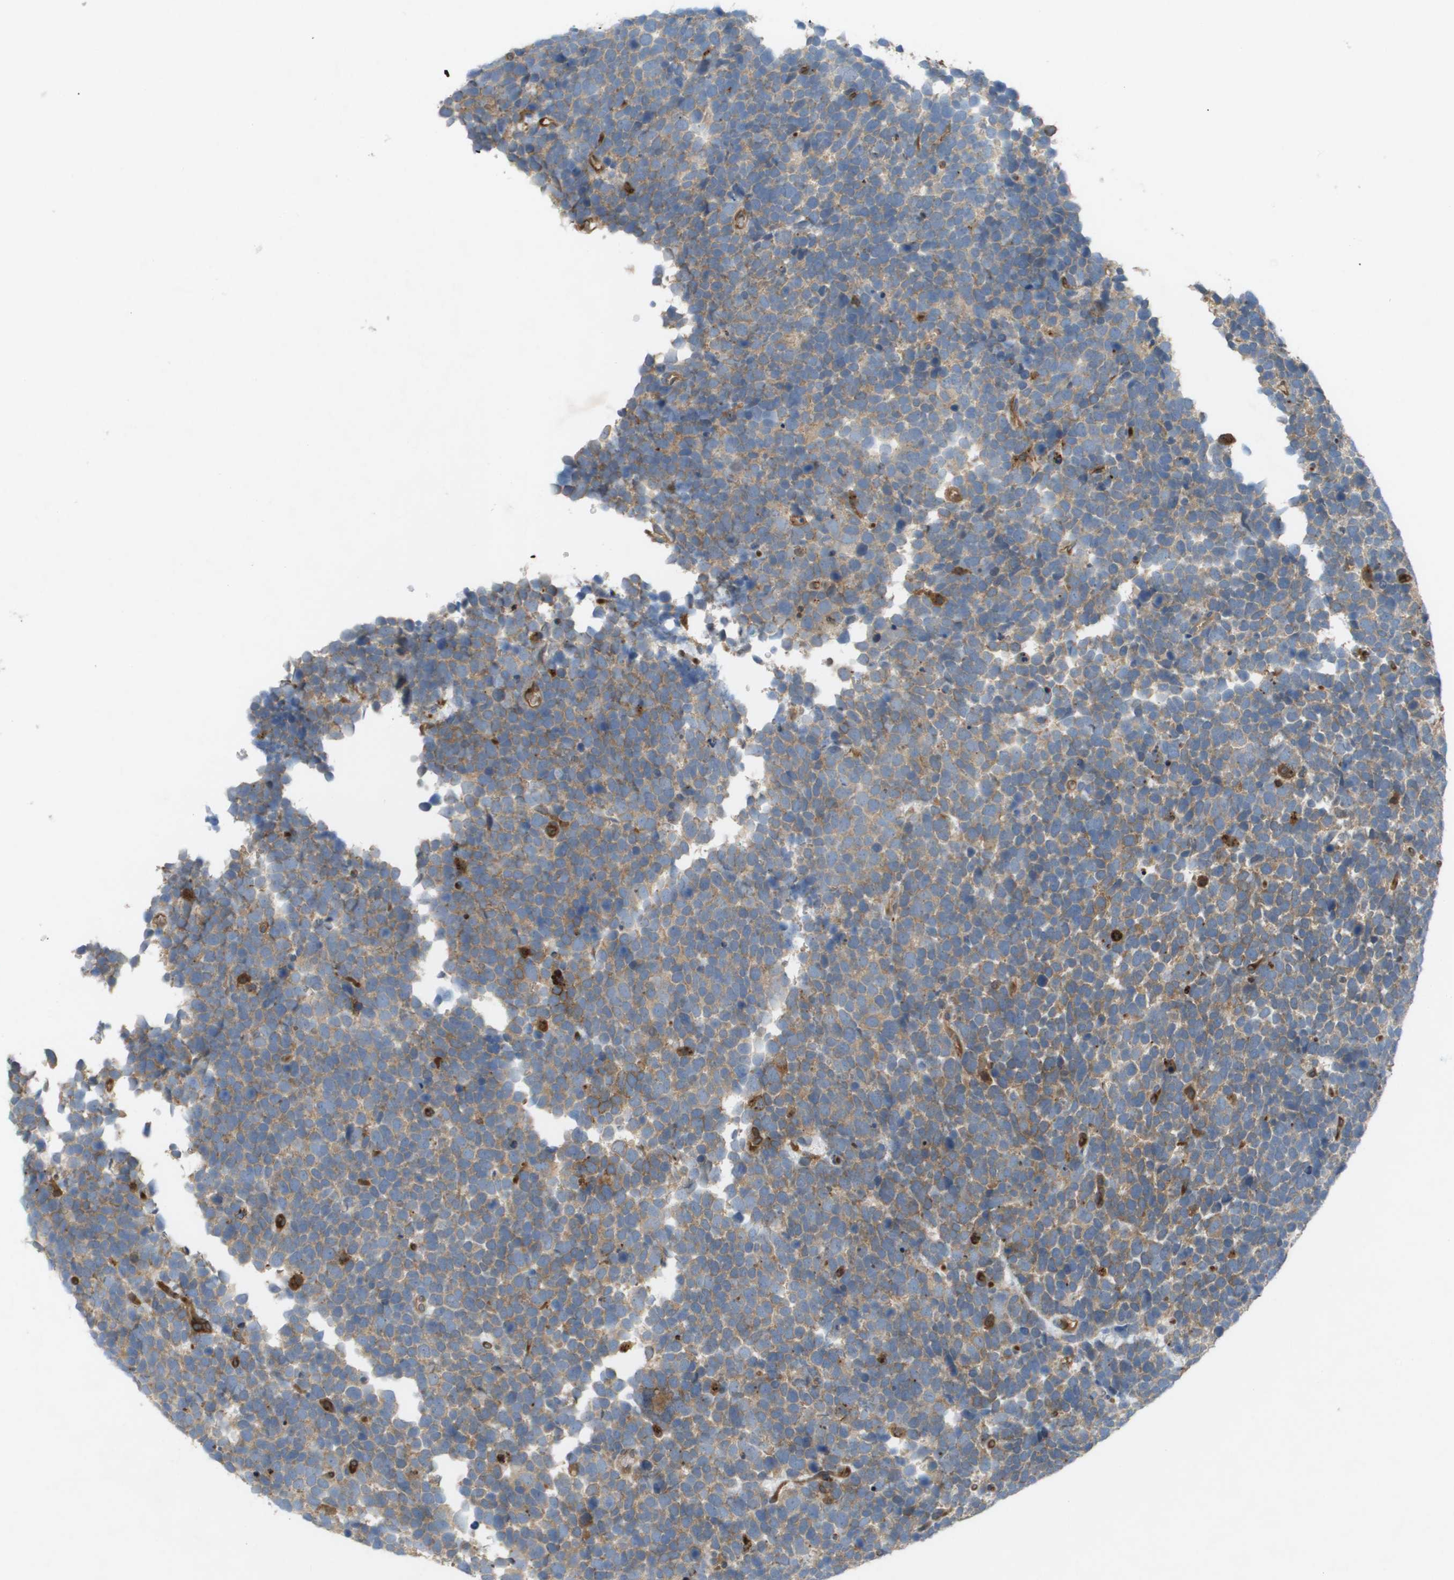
{"staining": {"intensity": "weak", "quantity": ">75%", "location": "cytoplasmic/membranous"}, "tissue": "urothelial cancer", "cell_type": "Tumor cells", "image_type": "cancer", "snomed": [{"axis": "morphology", "description": "Urothelial carcinoma, High grade"}, {"axis": "topography", "description": "Urinary bladder"}], "caption": "Protein expression analysis of urothelial cancer demonstrates weak cytoplasmic/membranous positivity in about >75% of tumor cells. (DAB (3,3'-diaminobenzidine) IHC, brown staining for protein, blue staining for nuclei).", "gene": "PALD1", "patient": {"sex": "female", "age": 82}}